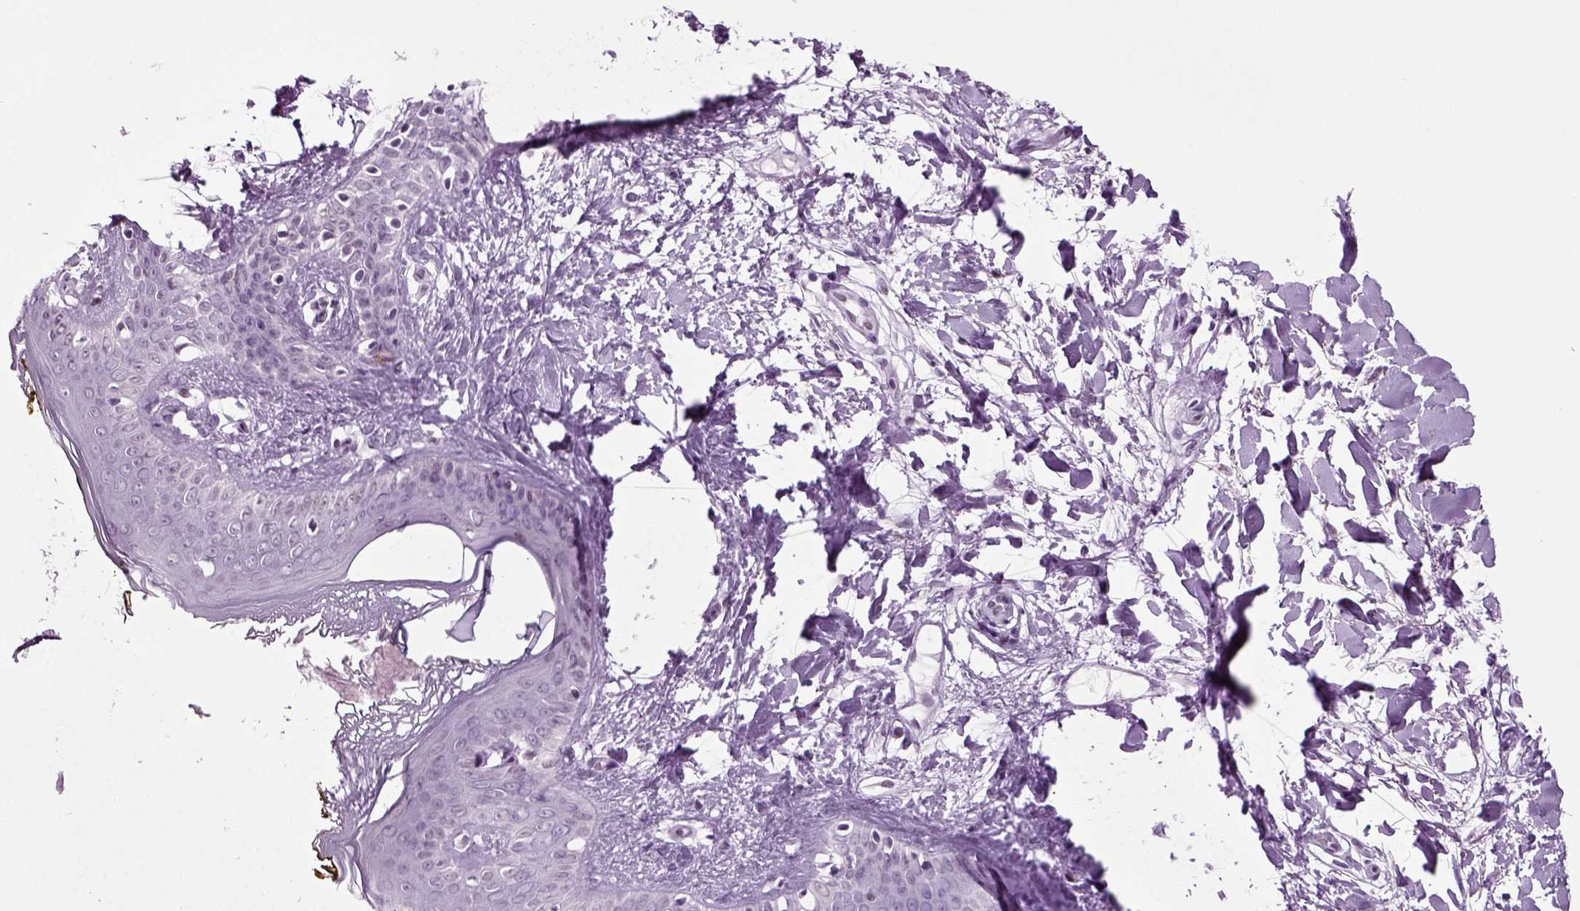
{"staining": {"intensity": "negative", "quantity": "none", "location": "none"}, "tissue": "skin", "cell_type": "Fibroblasts", "image_type": "normal", "snomed": [{"axis": "morphology", "description": "Normal tissue, NOS"}, {"axis": "topography", "description": "Skin"}], "caption": "Photomicrograph shows no significant protein expression in fibroblasts of benign skin.", "gene": "RFX3", "patient": {"sex": "female", "age": 34}}